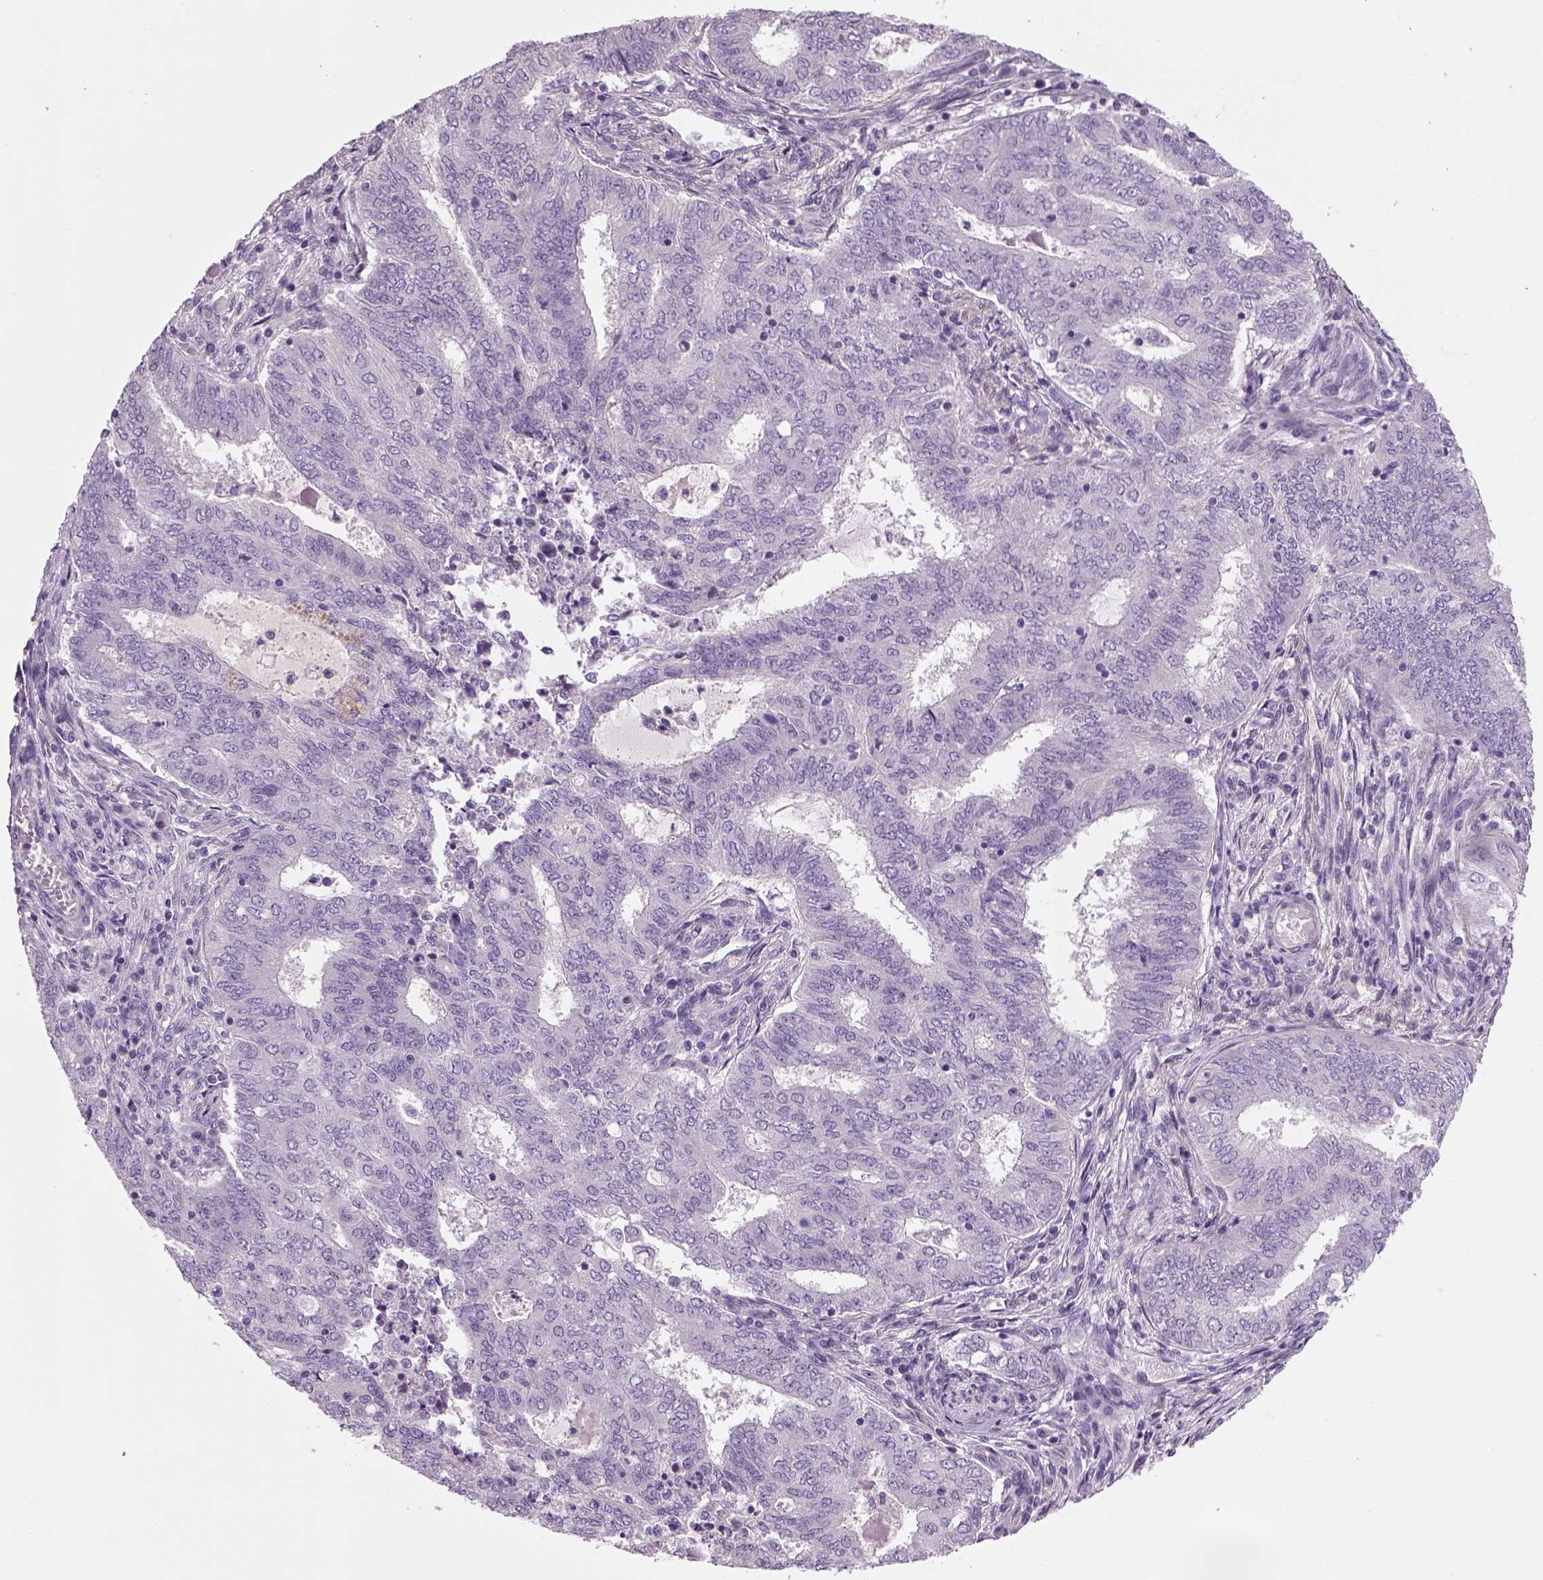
{"staining": {"intensity": "negative", "quantity": "none", "location": "none"}, "tissue": "endometrial cancer", "cell_type": "Tumor cells", "image_type": "cancer", "snomed": [{"axis": "morphology", "description": "Adenocarcinoma, NOS"}, {"axis": "topography", "description": "Endometrium"}], "caption": "Immunohistochemistry histopathology image of neoplastic tissue: endometrial cancer stained with DAB reveals no significant protein expression in tumor cells.", "gene": "ELOVL3", "patient": {"sex": "female", "age": 62}}